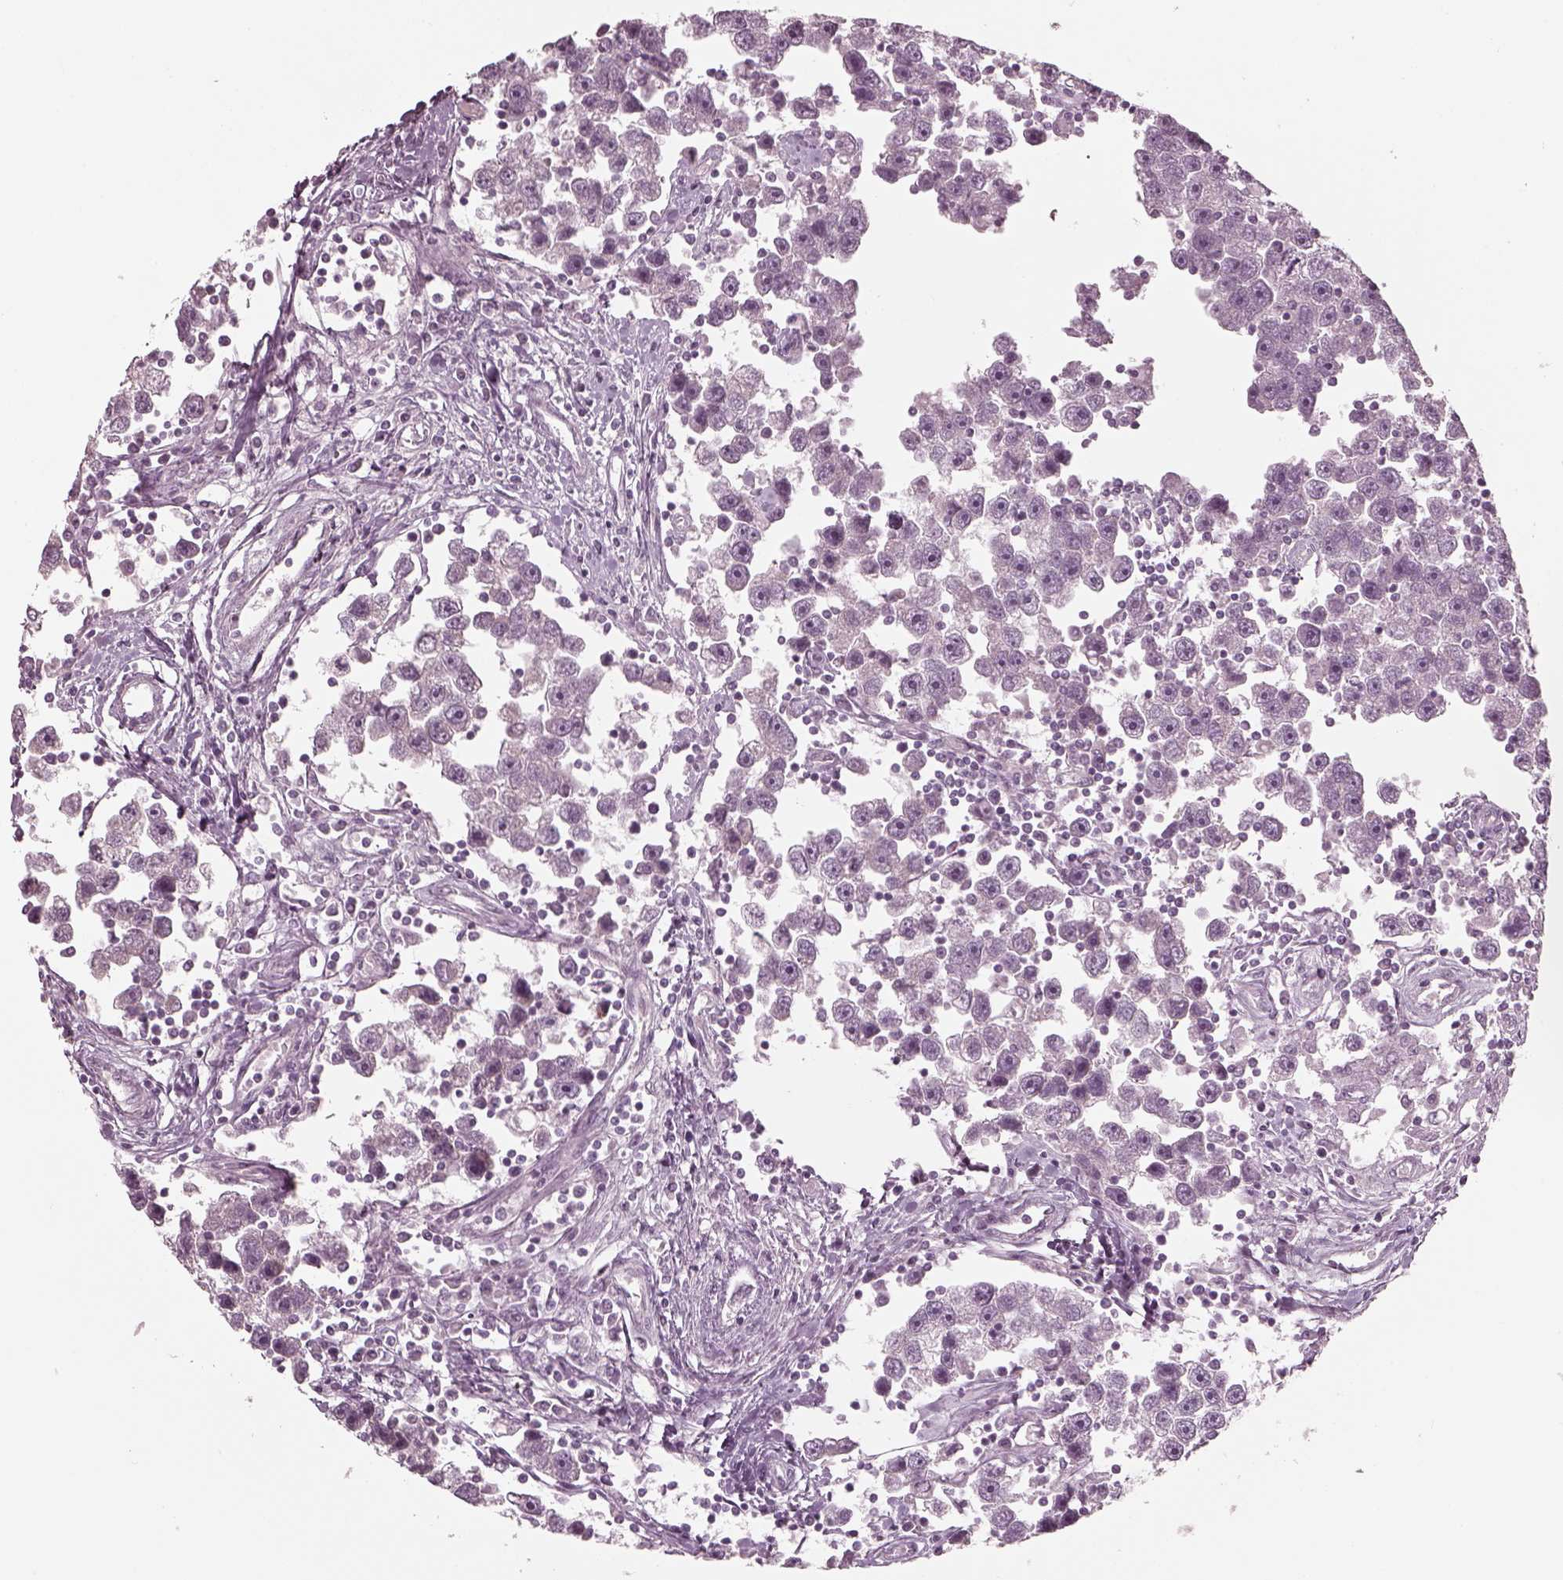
{"staining": {"intensity": "negative", "quantity": "none", "location": "none"}, "tissue": "testis cancer", "cell_type": "Tumor cells", "image_type": "cancer", "snomed": [{"axis": "morphology", "description": "Seminoma, NOS"}, {"axis": "topography", "description": "Testis"}], "caption": "An immunohistochemistry (IHC) image of seminoma (testis) is shown. There is no staining in tumor cells of seminoma (testis).", "gene": "CNTN1", "patient": {"sex": "male", "age": 30}}